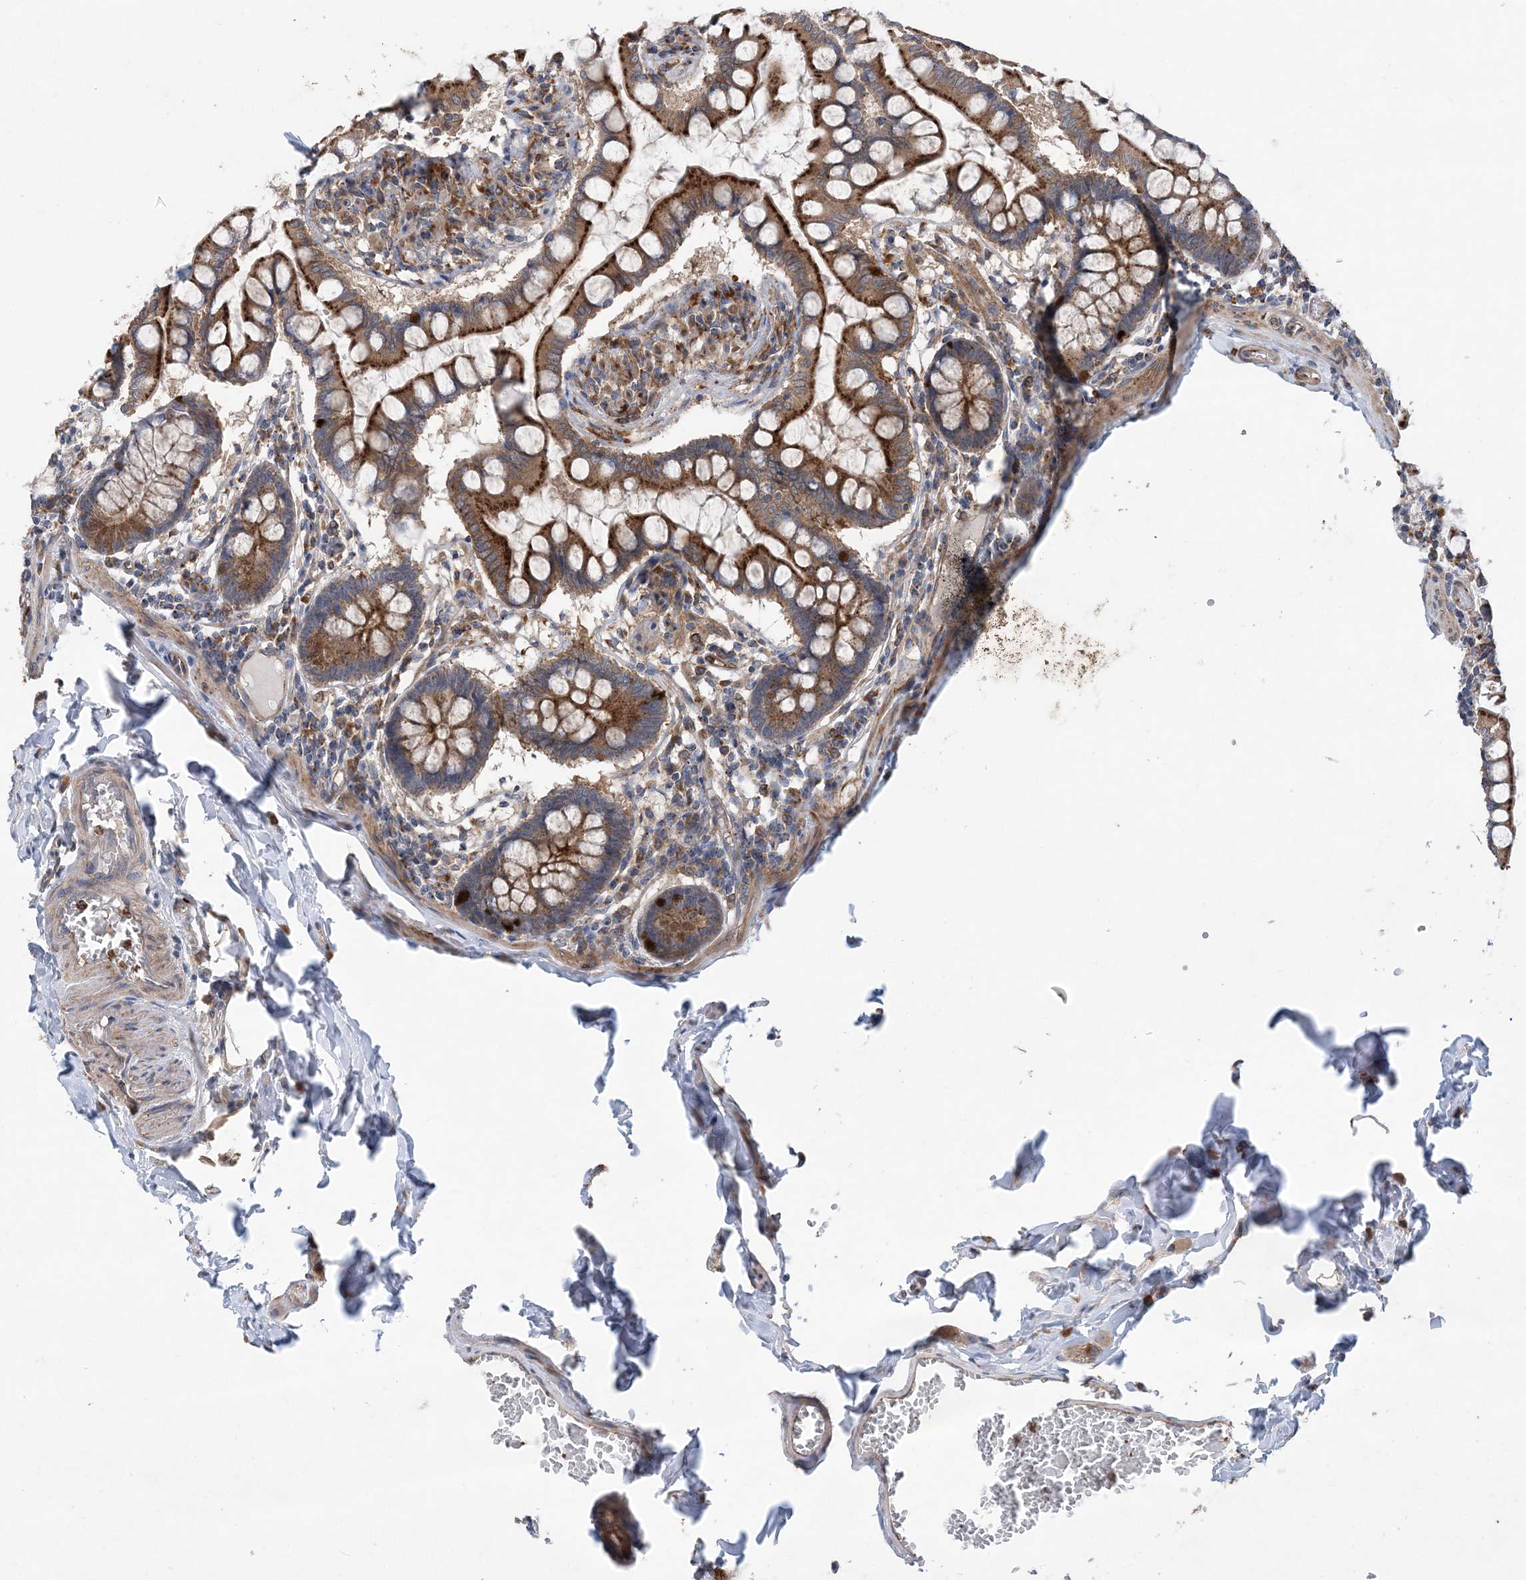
{"staining": {"intensity": "strong", "quantity": ">75%", "location": "cytoplasmic/membranous"}, "tissue": "small intestine", "cell_type": "Glandular cells", "image_type": "normal", "snomed": [{"axis": "morphology", "description": "Normal tissue, NOS"}, {"axis": "topography", "description": "Small intestine"}], "caption": "The image displays a brown stain indicating the presence of a protein in the cytoplasmic/membranous of glandular cells in small intestine. Nuclei are stained in blue.", "gene": "PTTG1IP", "patient": {"sex": "male", "age": 41}}